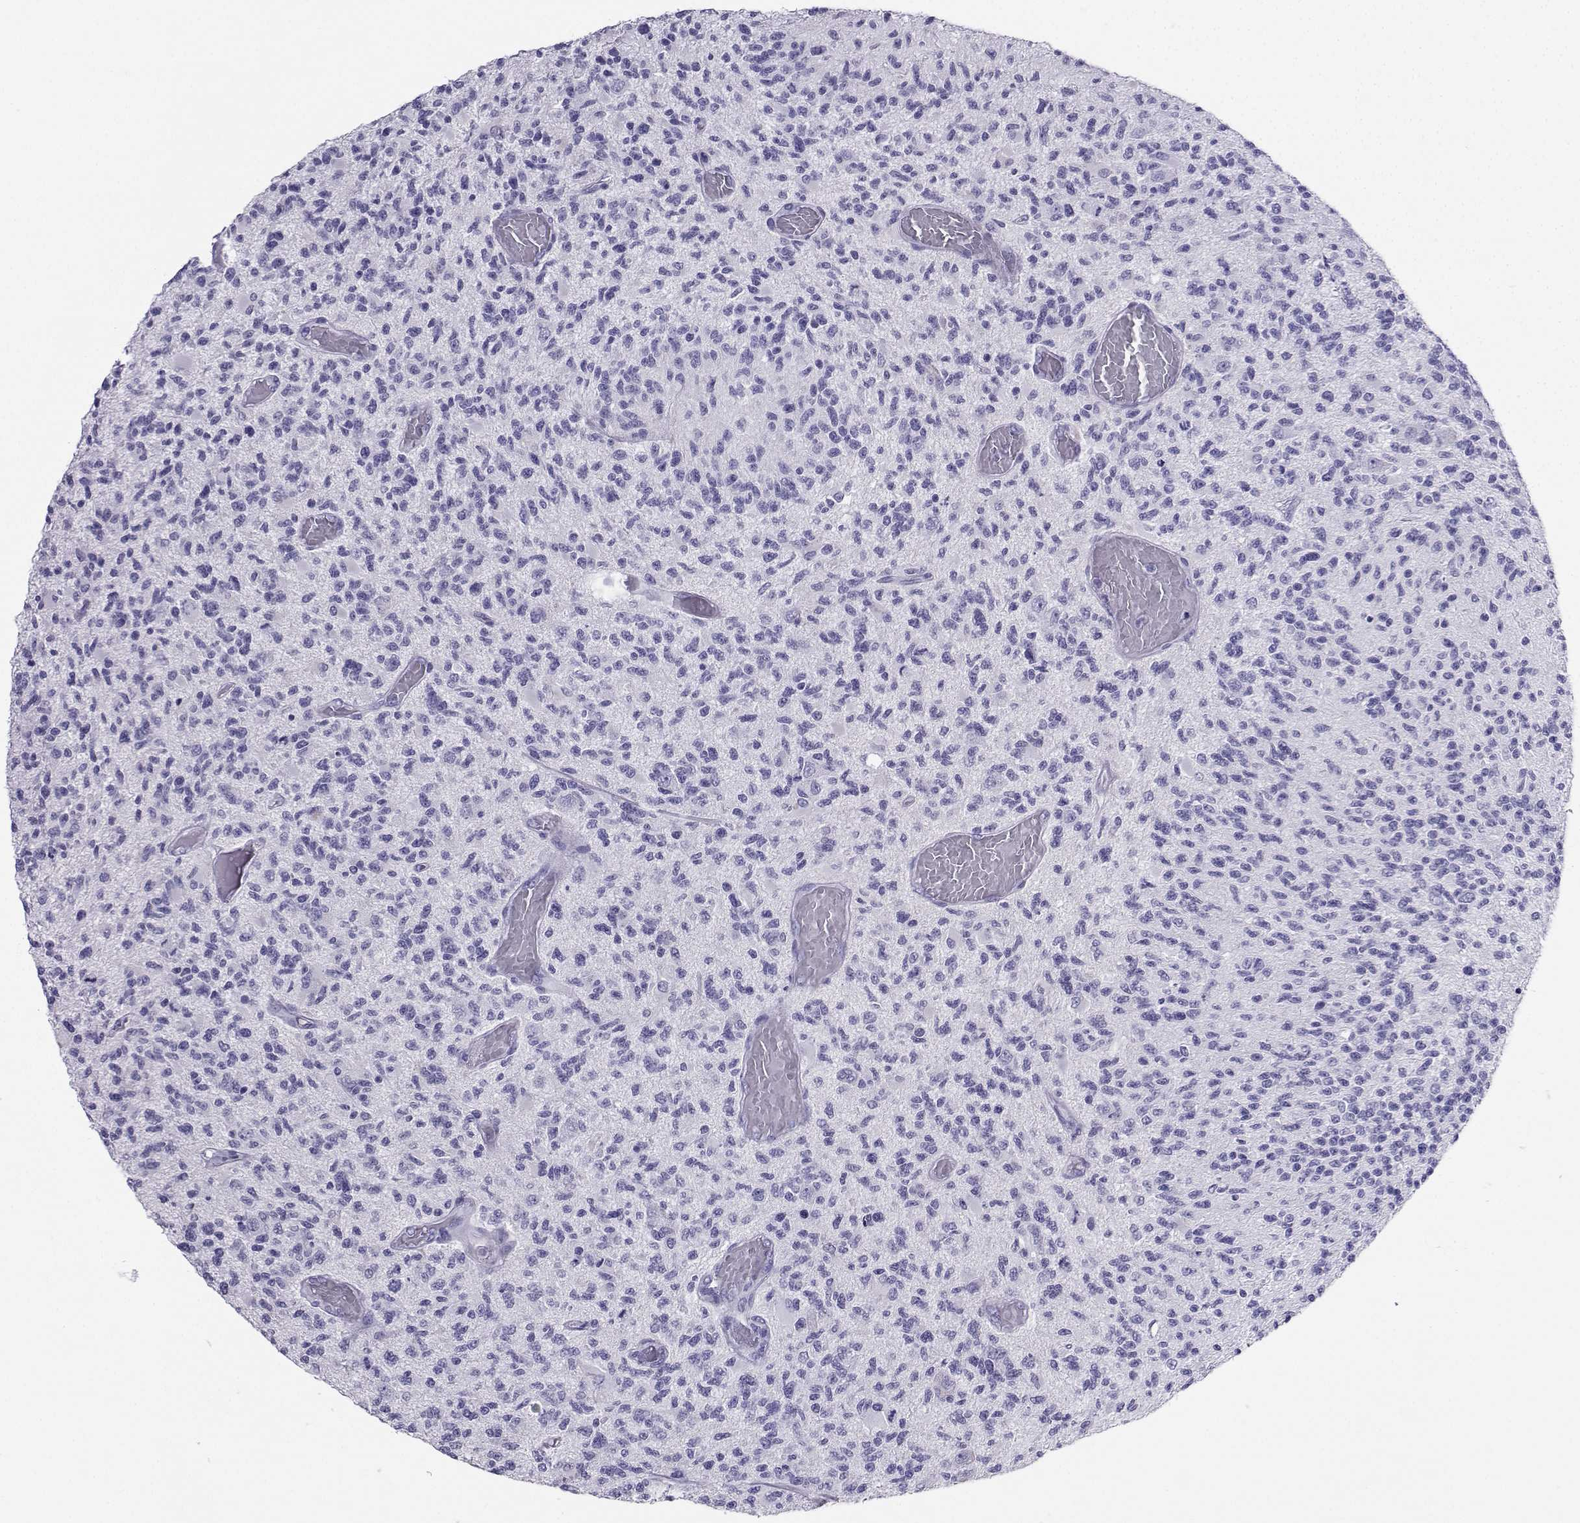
{"staining": {"intensity": "negative", "quantity": "none", "location": "none"}, "tissue": "glioma", "cell_type": "Tumor cells", "image_type": "cancer", "snomed": [{"axis": "morphology", "description": "Glioma, malignant, High grade"}, {"axis": "topography", "description": "Brain"}], "caption": "Immunohistochemistry (IHC) photomicrograph of neoplastic tissue: malignant high-grade glioma stained with DAB (3,3'-diaminobenzidine) displays no significant protein expression in tumor cells. The staining was performed using DAB (3,3'-diaminobenzidine) to visualize the protein expression in brown, while the nuclei were stained in blue with hematoxylin (Magnification: 20x).", "gene": "CD109", "patient": {"sex": "female", "age": 63}}